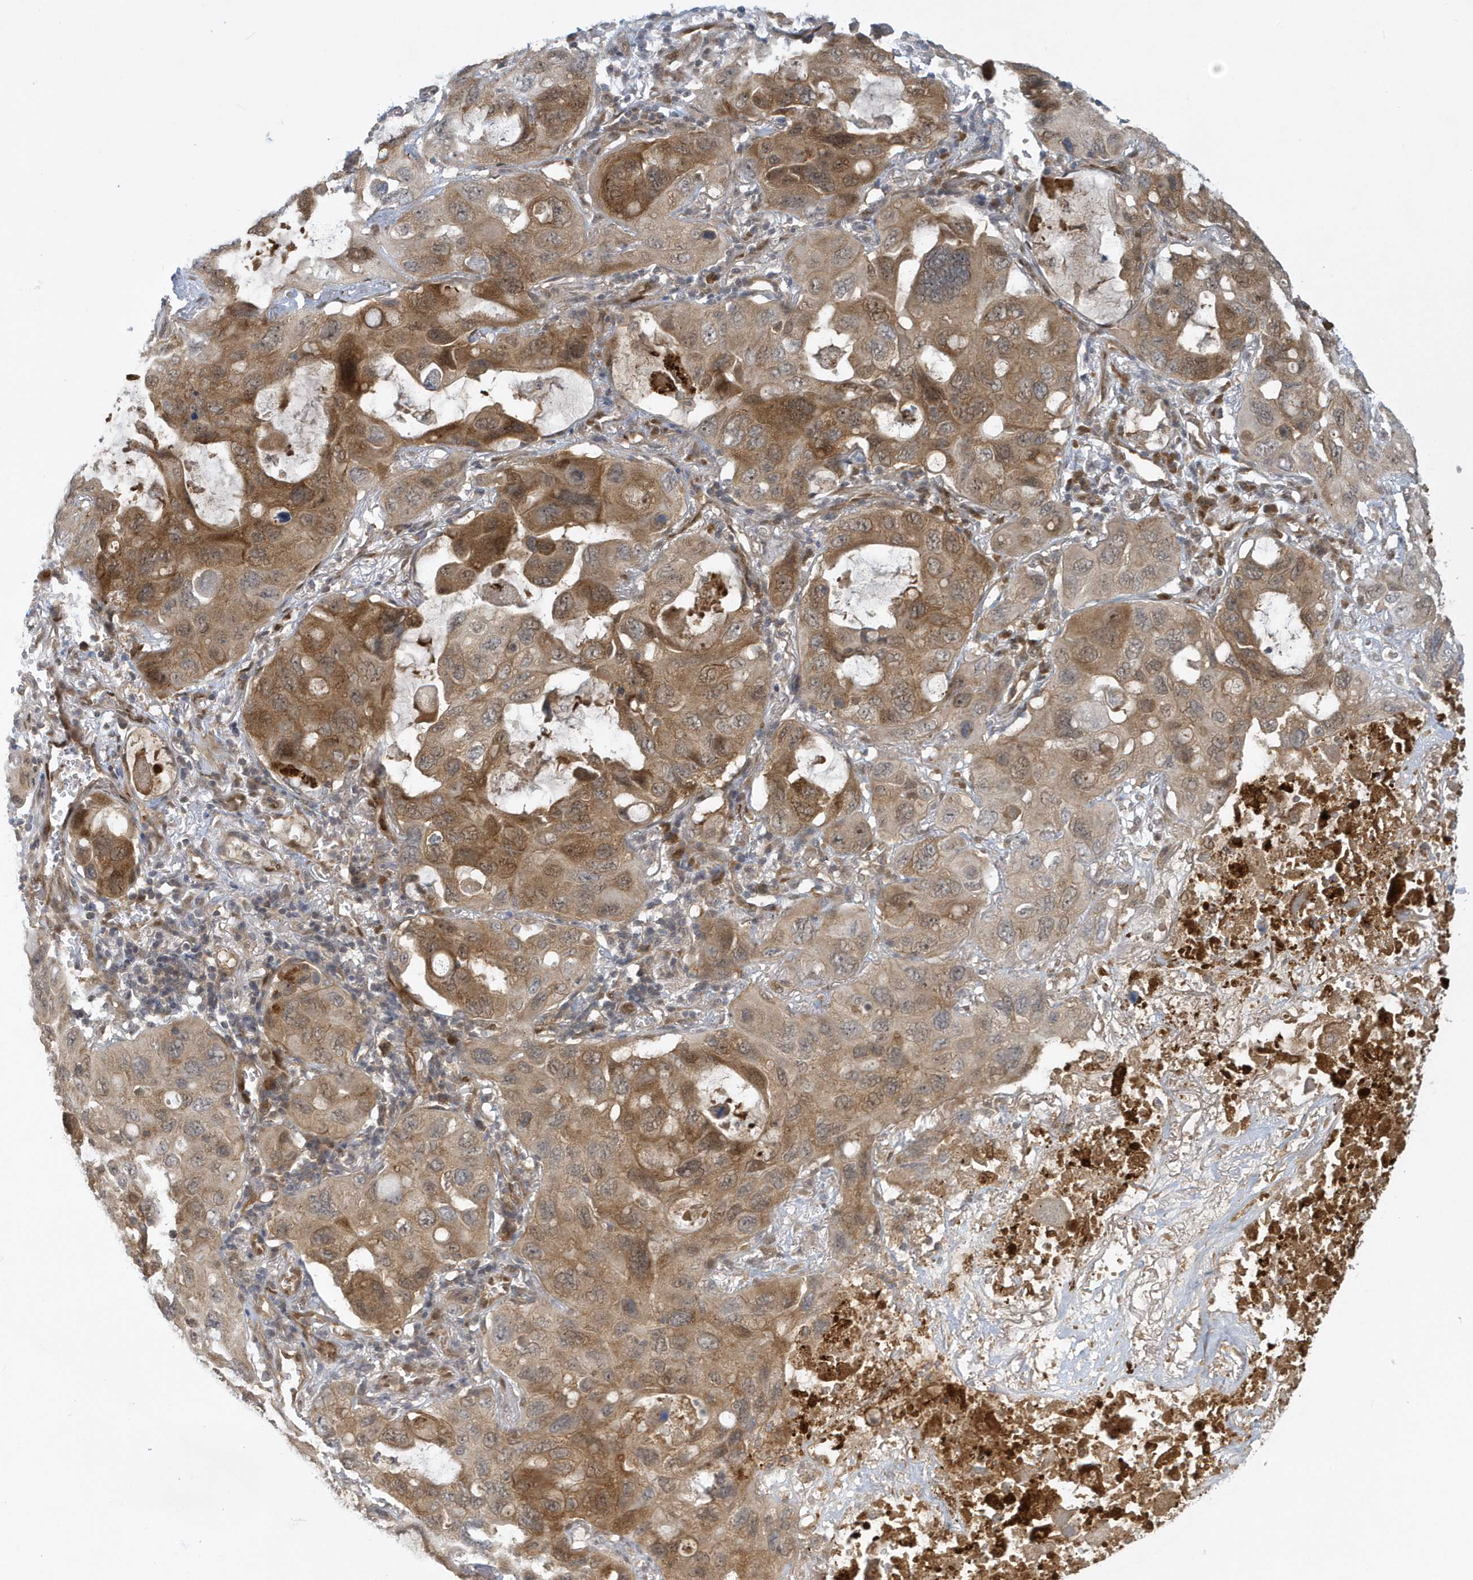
{"staining": {"intensity": "moderate", "quantity": ">75%", "location": "cytoplasmic/membranous"}, "tissue": "lung cancer", "cell_type": "Tumor cells", "image_type": "cancer", "snomed": [{"axis": "morphology", "description": "Squamous cell carcinoma, NOS"}, {"axis": "topography", "description": "Lung"}], "caption": "Immunohistochemistry of lung cancer exhibits medium levels of moderate cytoplasmic/membranous expression in approximately >75% of tumor cells. The protein is shown in brown color, while the nuclei are stained blue.", "gene": "ATG4A", "patient": {"sex": "female", "age": 73}}